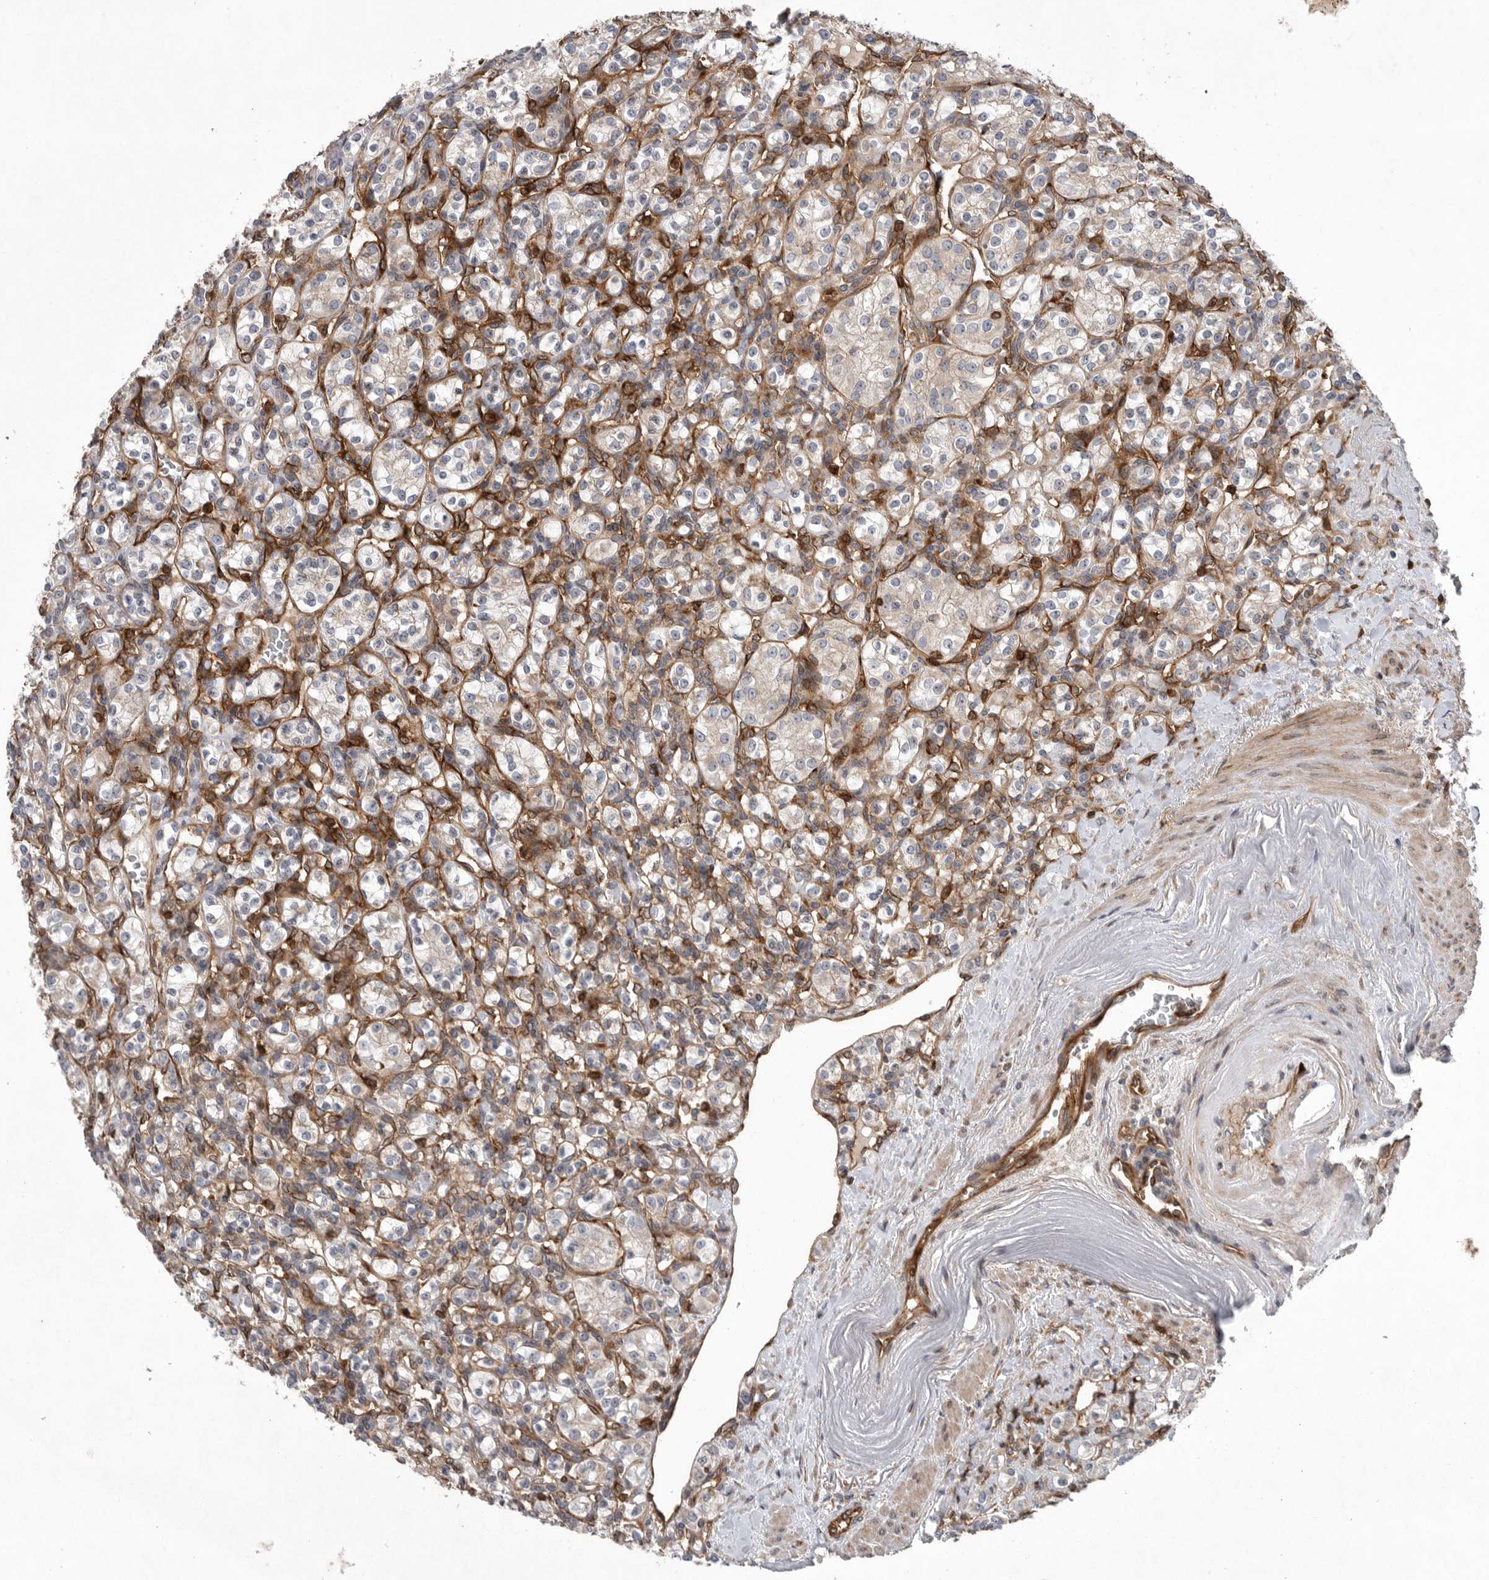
{"staining": {"intensity": "weak", "quantity": "<25%", "location": "cytoplasmic/membranous"}, "tissue": "renal cancer", "cell_type": "Tumor cells", "image_type": "cancer", "snomed": [{"axis": "morphology", "description": "Adenocarcinoma, NOS"}, {"axis": "topography", "description": "Kidney"}], "caption": "An immunohistochemistry photomicrograph of renal adenocarcinoma is shown. There is no staining in tumor cells of renal adenocarcinoma.", "gene": "PRKCH", "patient": {"sex": "male", "age": 77}}